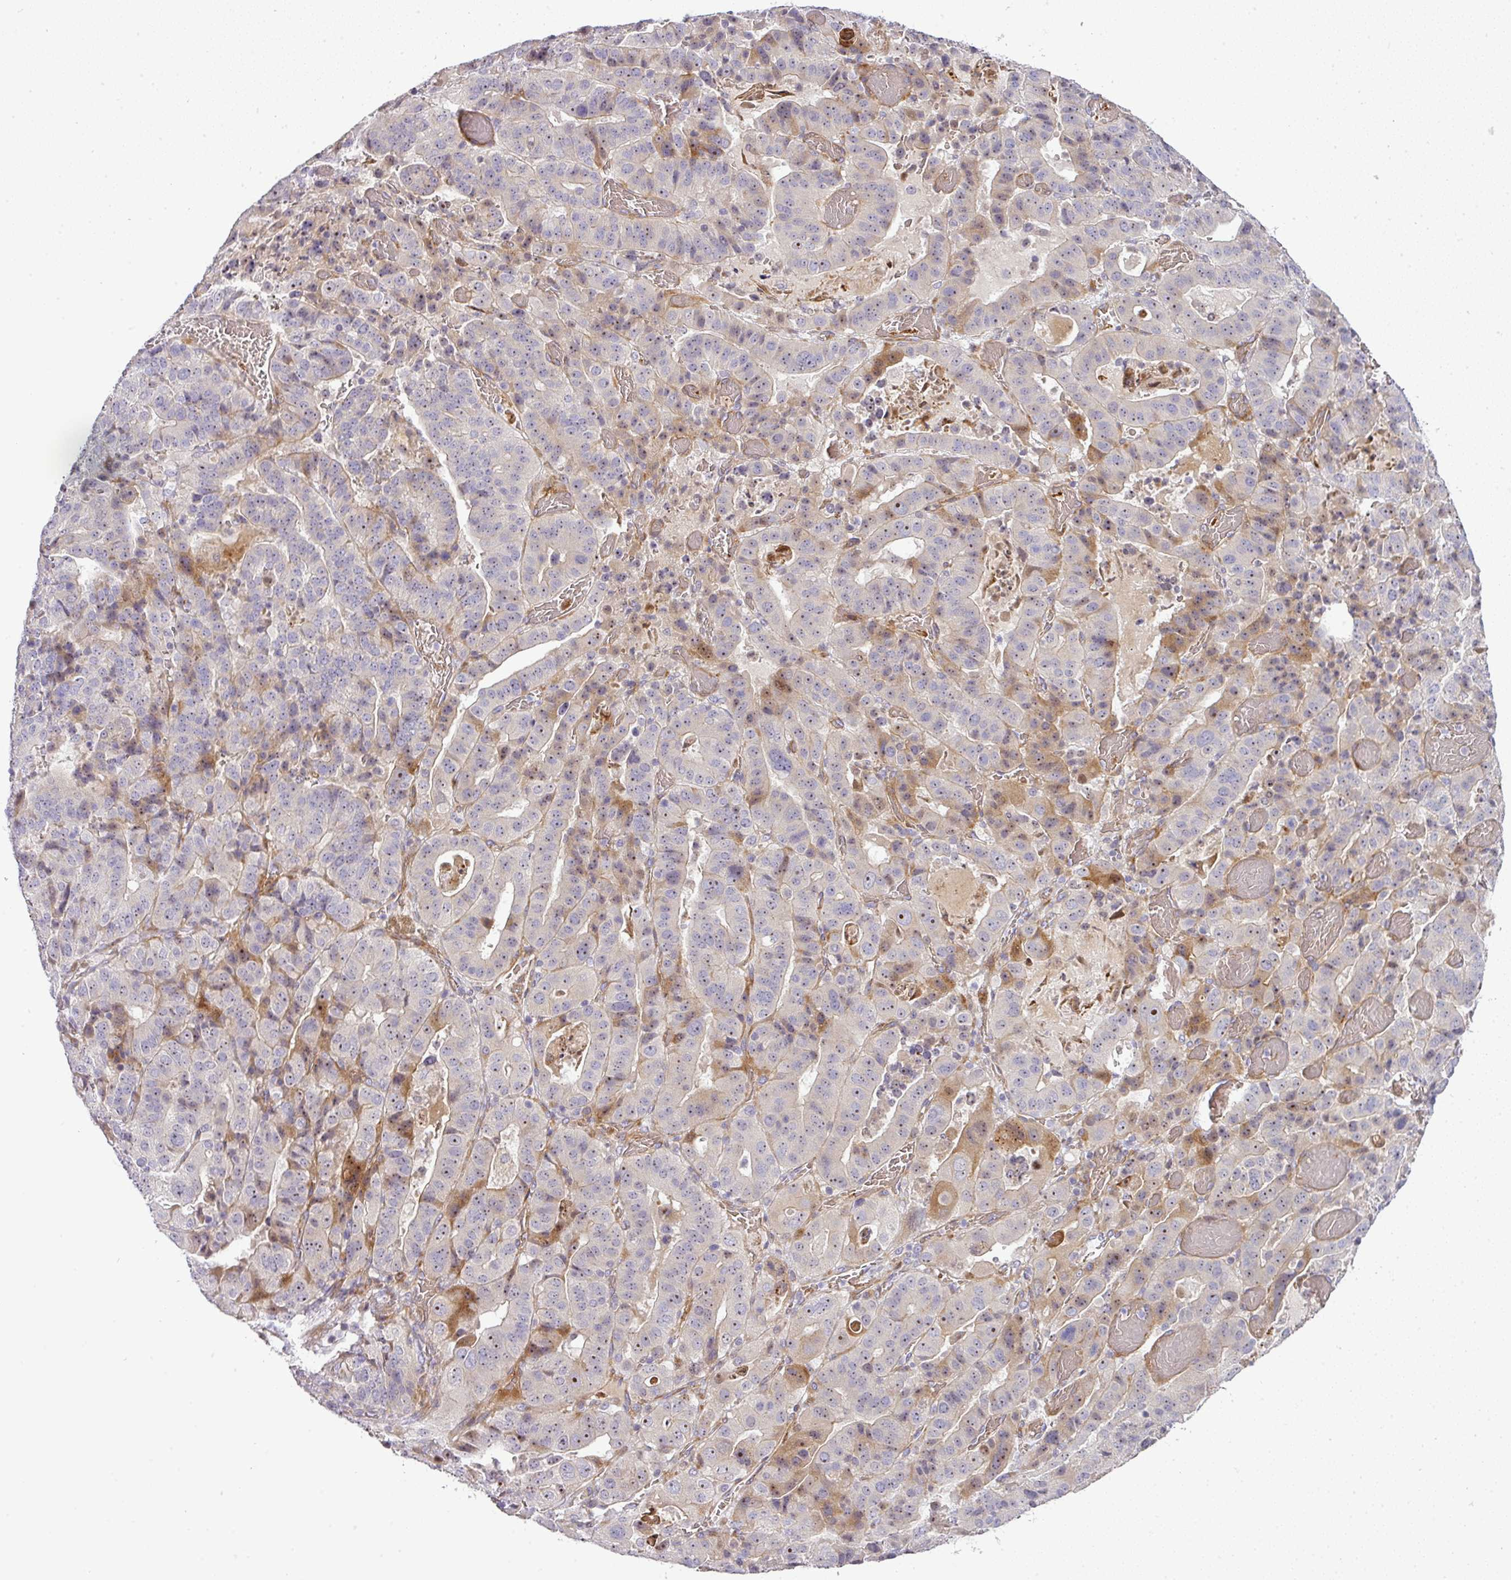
{"staining": {"intensity": "moderate", "quantity": "<25%", "location": "cytoplasmic/membranous,nuclear"}, "tissue": "stomach cancer", "cell_type": "Tumor cells", "image_type": "cancer", "snomed": [{"axis": "morphology", "description": "Adenocarcinoma, NOS"}, {"axis": "topography", "description": "Stomach"}], "caption": "Immunohistochemical staining of human adenocarcinoma (stomach) reveals low levels of moderate cytoplasmic/membranous and nuclear protein expression in about <25% of tumor cells. (Stains: DAB in brown, nuclei in blue, Microscopy: brightfield microscopy at high magnification).", "gene": "ATP6V1F", "patient": {"sex": "male", "age": 48}}